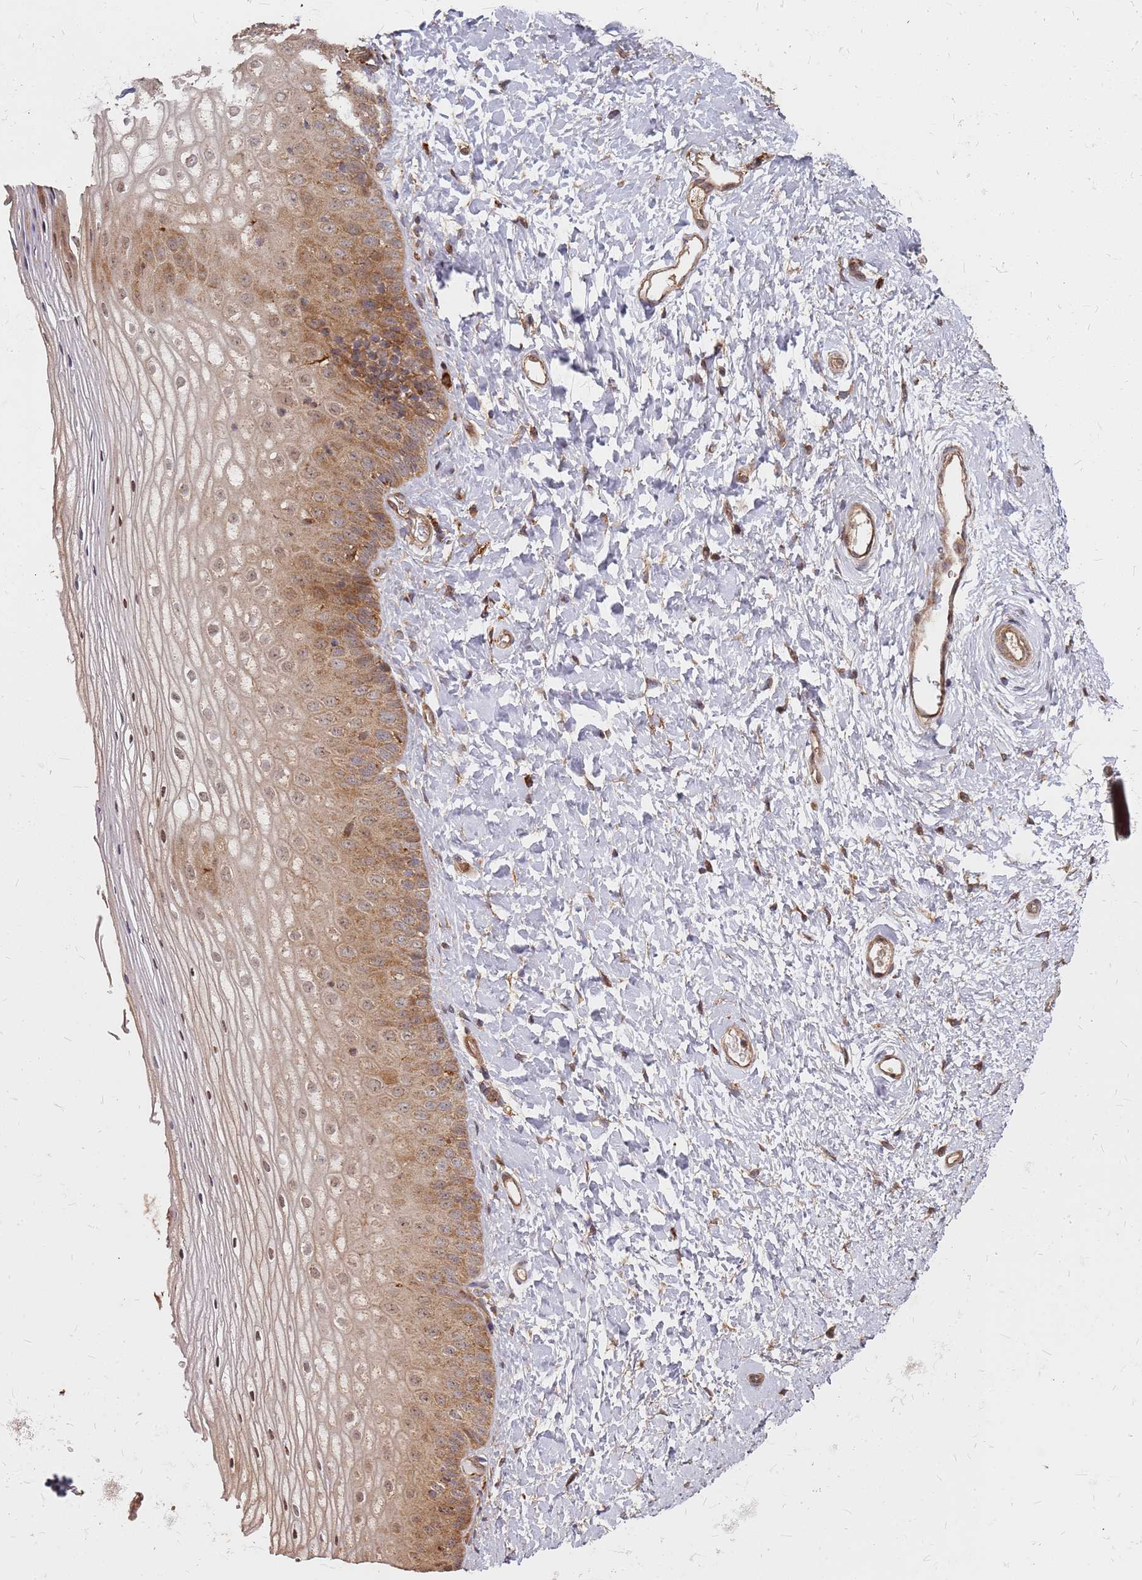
{"staining": {"intensity": "strong", "quantity": ">75%", "location": "cytoplasmic/membranous,nuclear"}, "tissue": "vagina", "cell_type": "Squamous epithelial cells", "image_type": "normal", "snomed": [{"axis": "morphology", "description": "Normal tissue, NOS"}, {"axis": "topography", "description": "Vagina"}], "caption": "A brown stain shows strong cytoplasmic/membranous,nuclear expression of a protein in squamous epithelial cells of normal human vagina. (Stains: DAB (3,3'-diaminobenzidine) in brown, nuclei in blue, Microscopy: brightfield microscopy at high magnification).", "gene": "TRABD", "patient": {"sex": "female", "age": 65}}